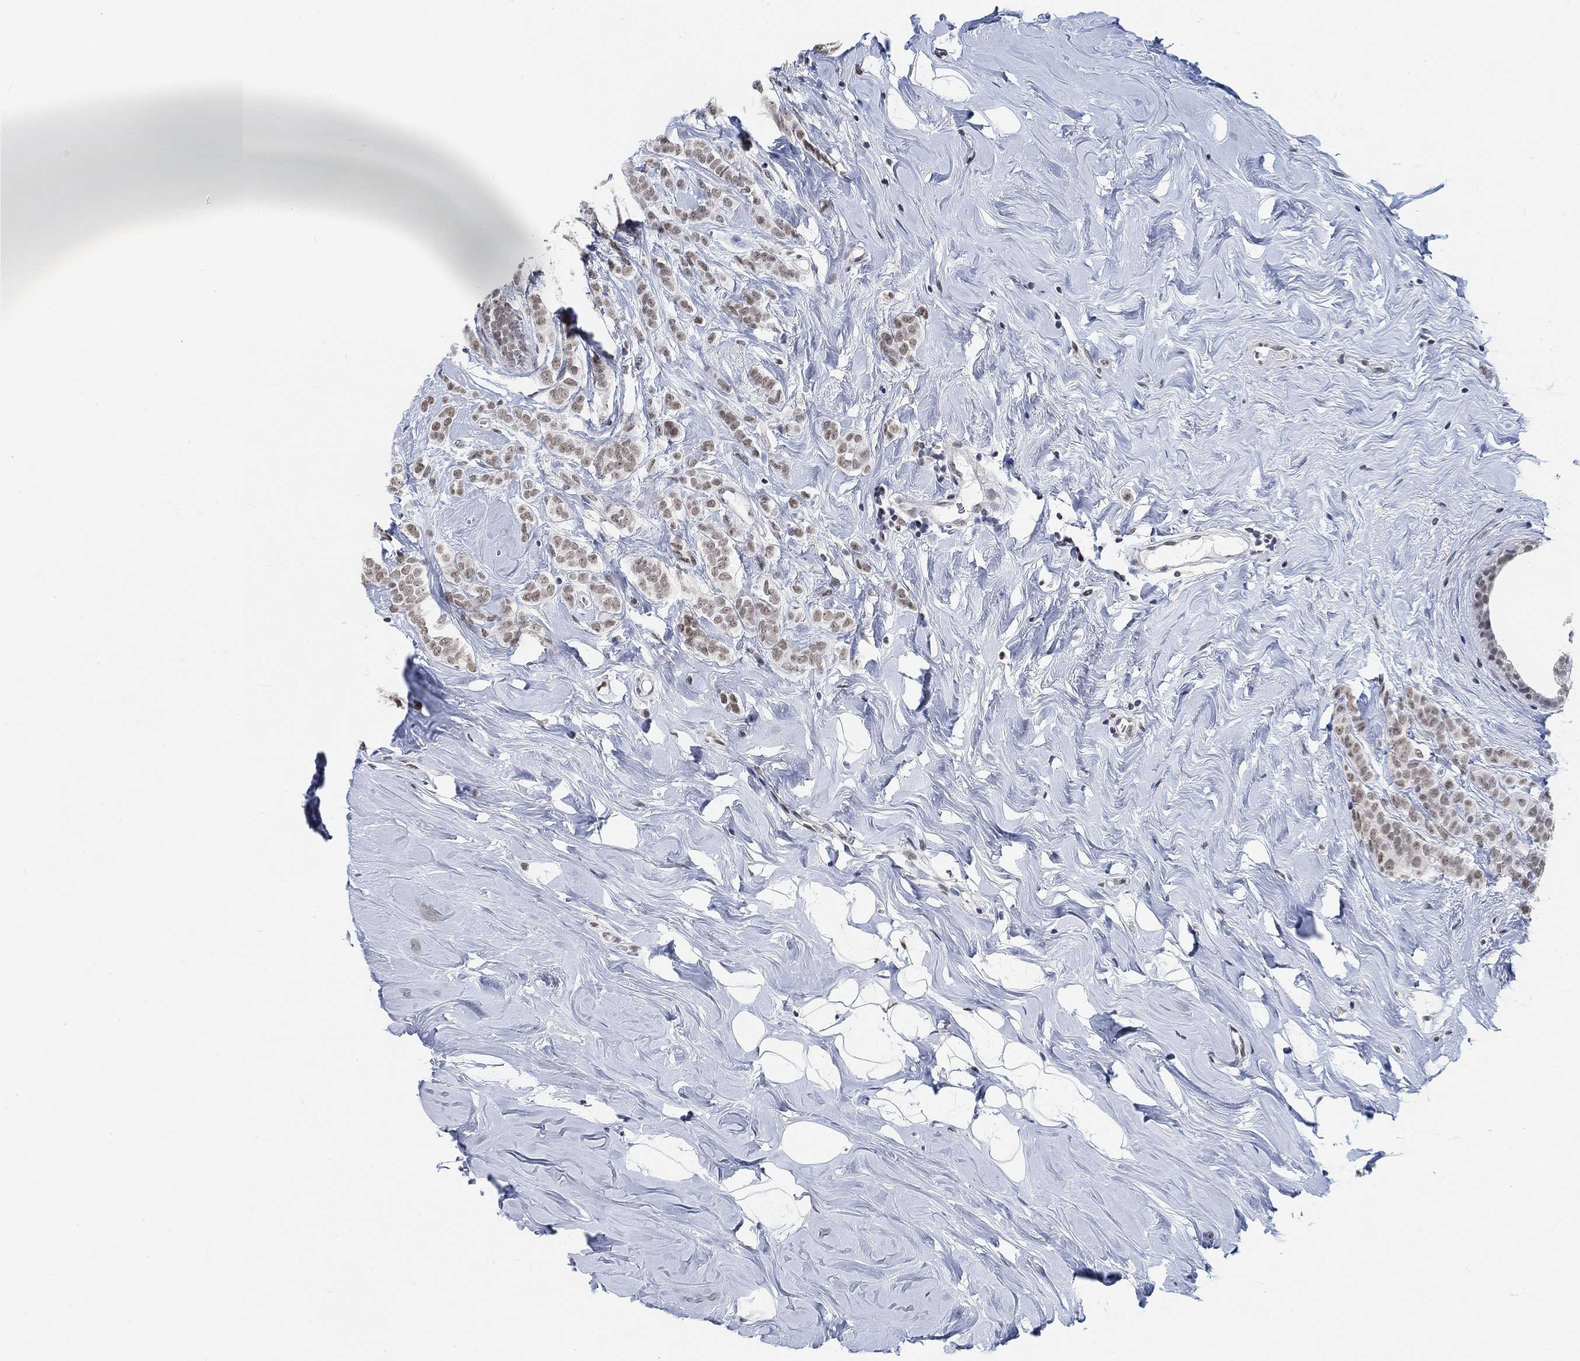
{"staining": {"intensity": "weak", "quantity": ">75%", "location": "nuclear"}, "tissue": "breast cancer", "cell_type": "Tumor cells", "image_type": "cancer", "snomed": [{"axis": "morphology", "description": "Lobular carcinoma"}, {"axis": "topography", "description": "Breast"}], "caption": "Immunohistochemical staining of human lobular carcinoma (breast) displays low levels of weak nuclear positivity in about >75% of tumor cells.", "gene": "PURG", "patient": {"sex": "female", "age": 49}}